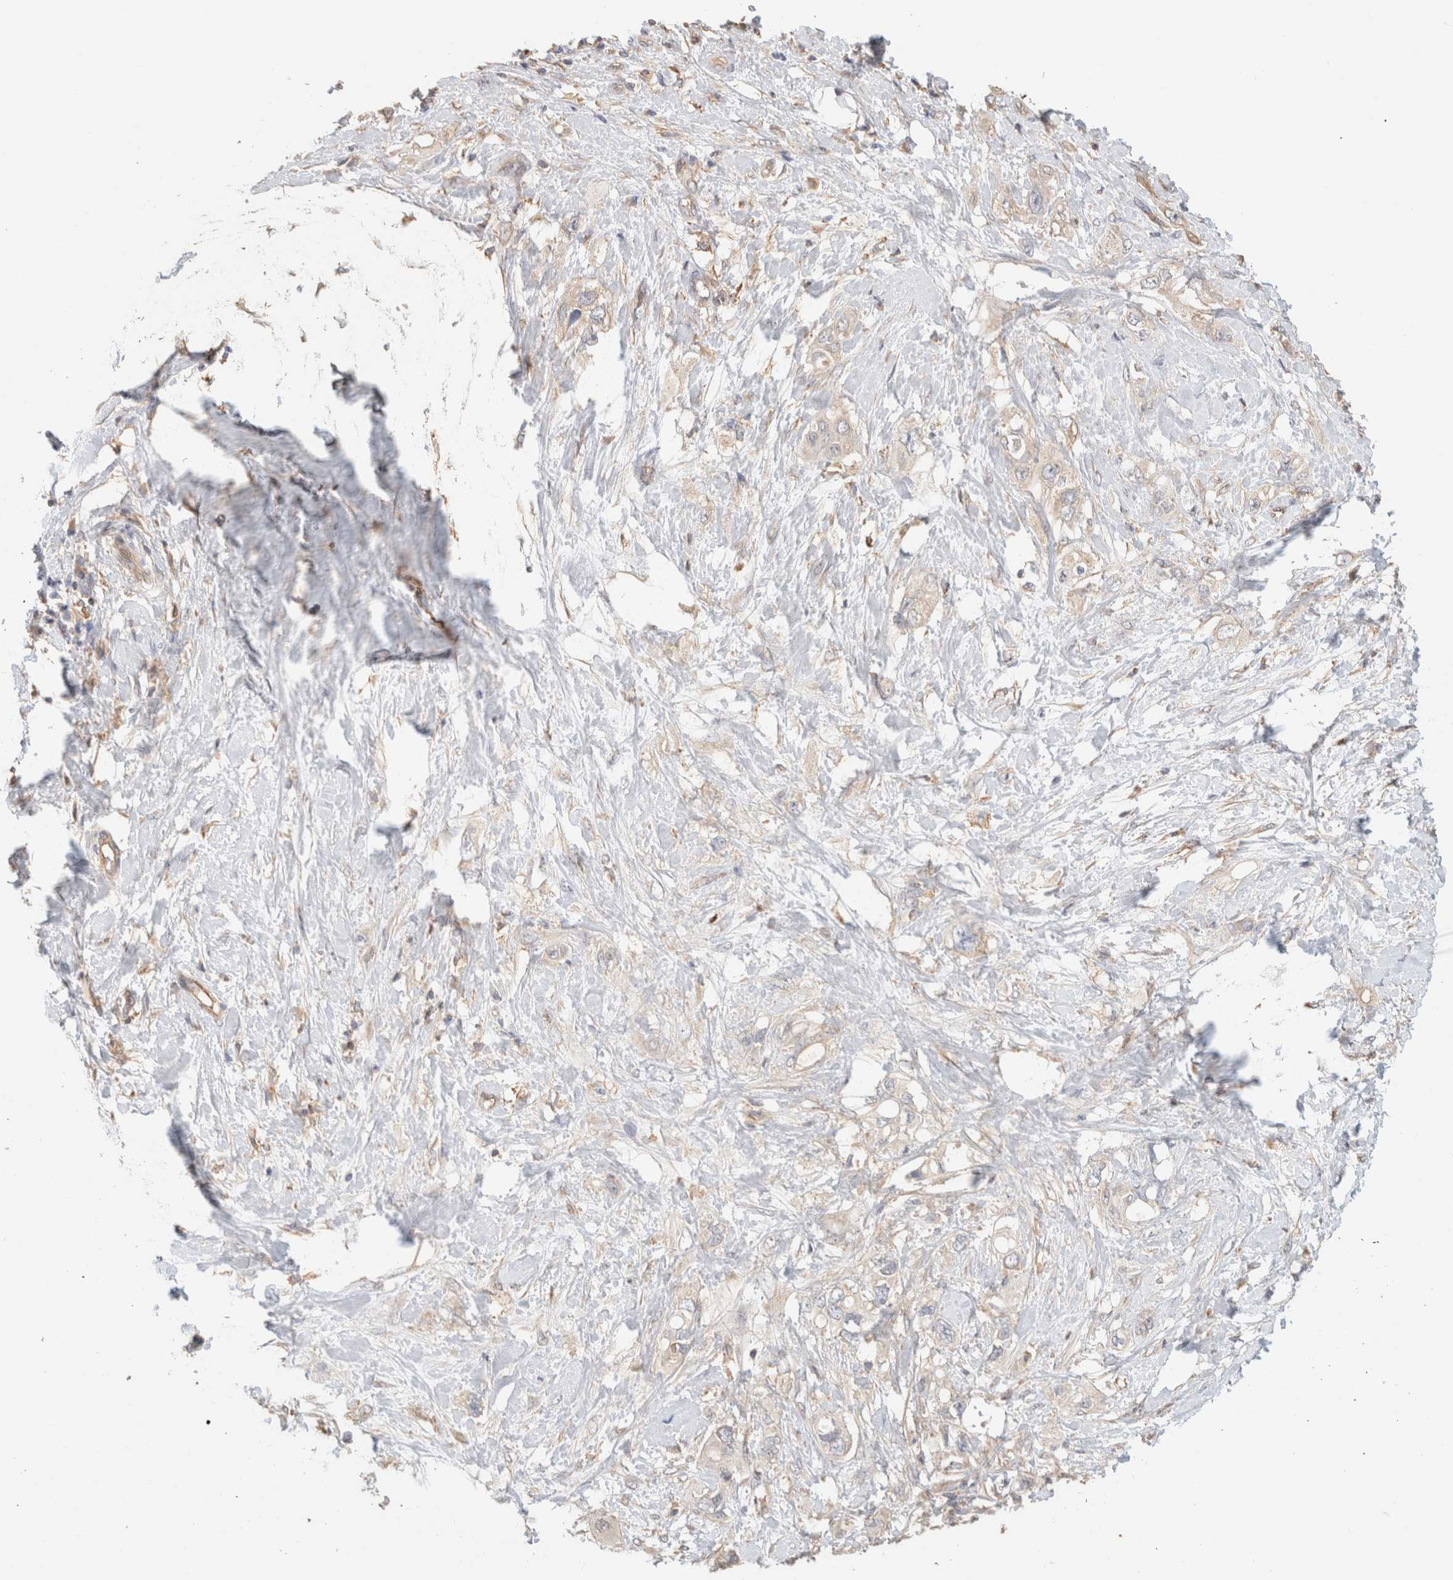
{"staining": {"intensity": "weak", "quantity": "<25%", "location": "cytoplasmic/membranous"}, "tissue": "pancreatic cancer", "cell_type": "Tumor cells", "image_type": "cancer", "snomed": [{"axis": "morphology", "description": "Adenocarcinoma, NOS"}, {"axis": "topography", "description": "Pancreas"}], "caption": "This is a photomicrograph of immunohistochemistry staining of pancreatic cancer (adenocarcinoma), which shows no staining in tumor cells. (DAB (3,3'-diaminobenzidine) immunohistochemistry, high magnification).", "gene": "CFAP418", "patient": {"sex": "female", "age": 56}}